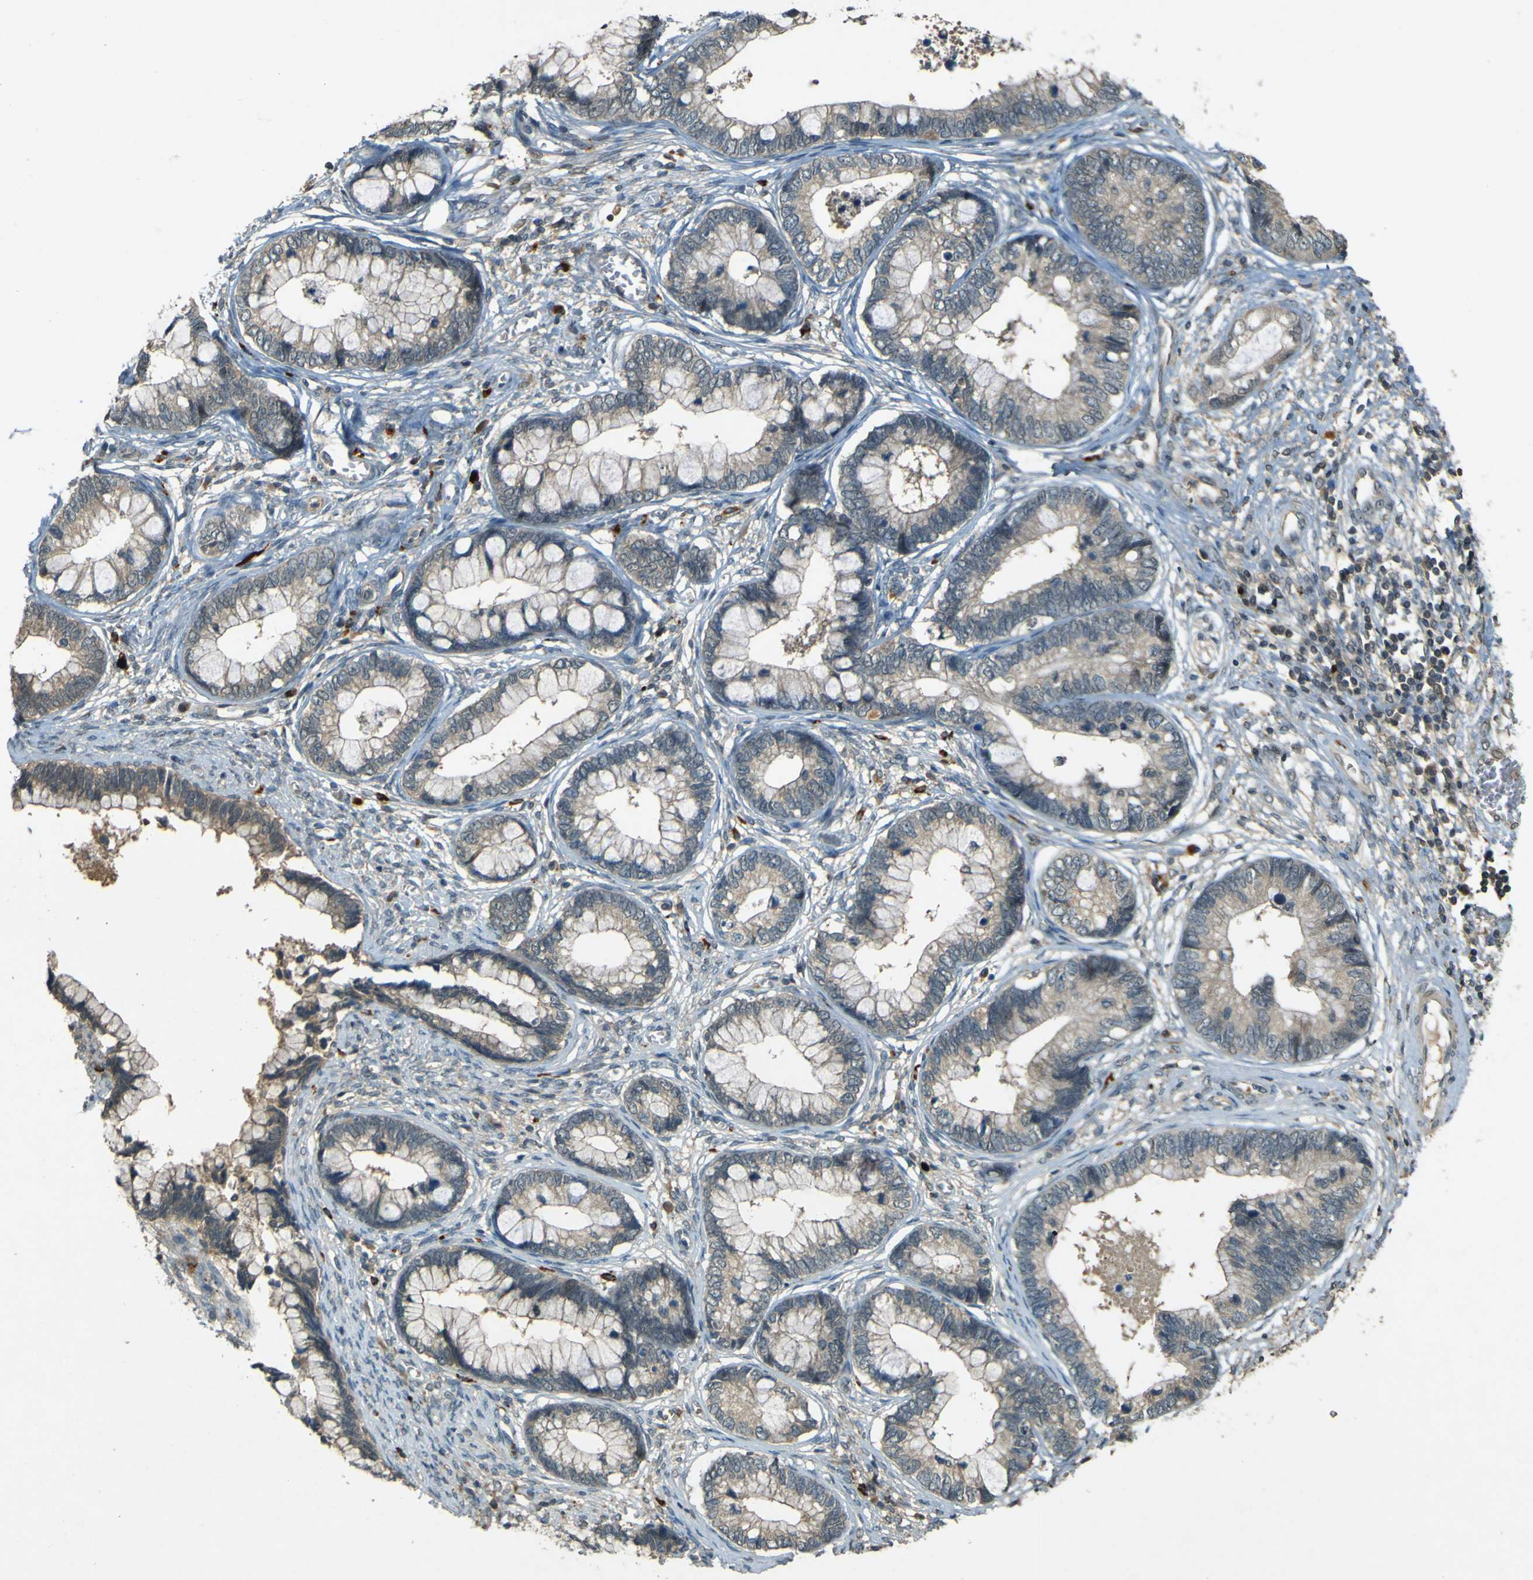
{"staining": {"intensity": "weak", "quantity": ">75%", "location": "cytoplasmic/membranous"}, "tissue": "cervical cancer", "cell_type": "Tumor cells", "image_type": "cancer", "snomed": [{"axis": "morphology", "description": "Adenocarcinoma, NOS"}, {"axis": "topography", "description": "Cervix"}], "caption": "Cervical adenocarcinoma stained with IHC exhibits weak cytoplasmic/membranous expression in about >75% of tumor cells. (IHC, brightfield microscopy, high magnification).", "gene": "MPDZ", "patient": {"sex": "female", "age": 44}}